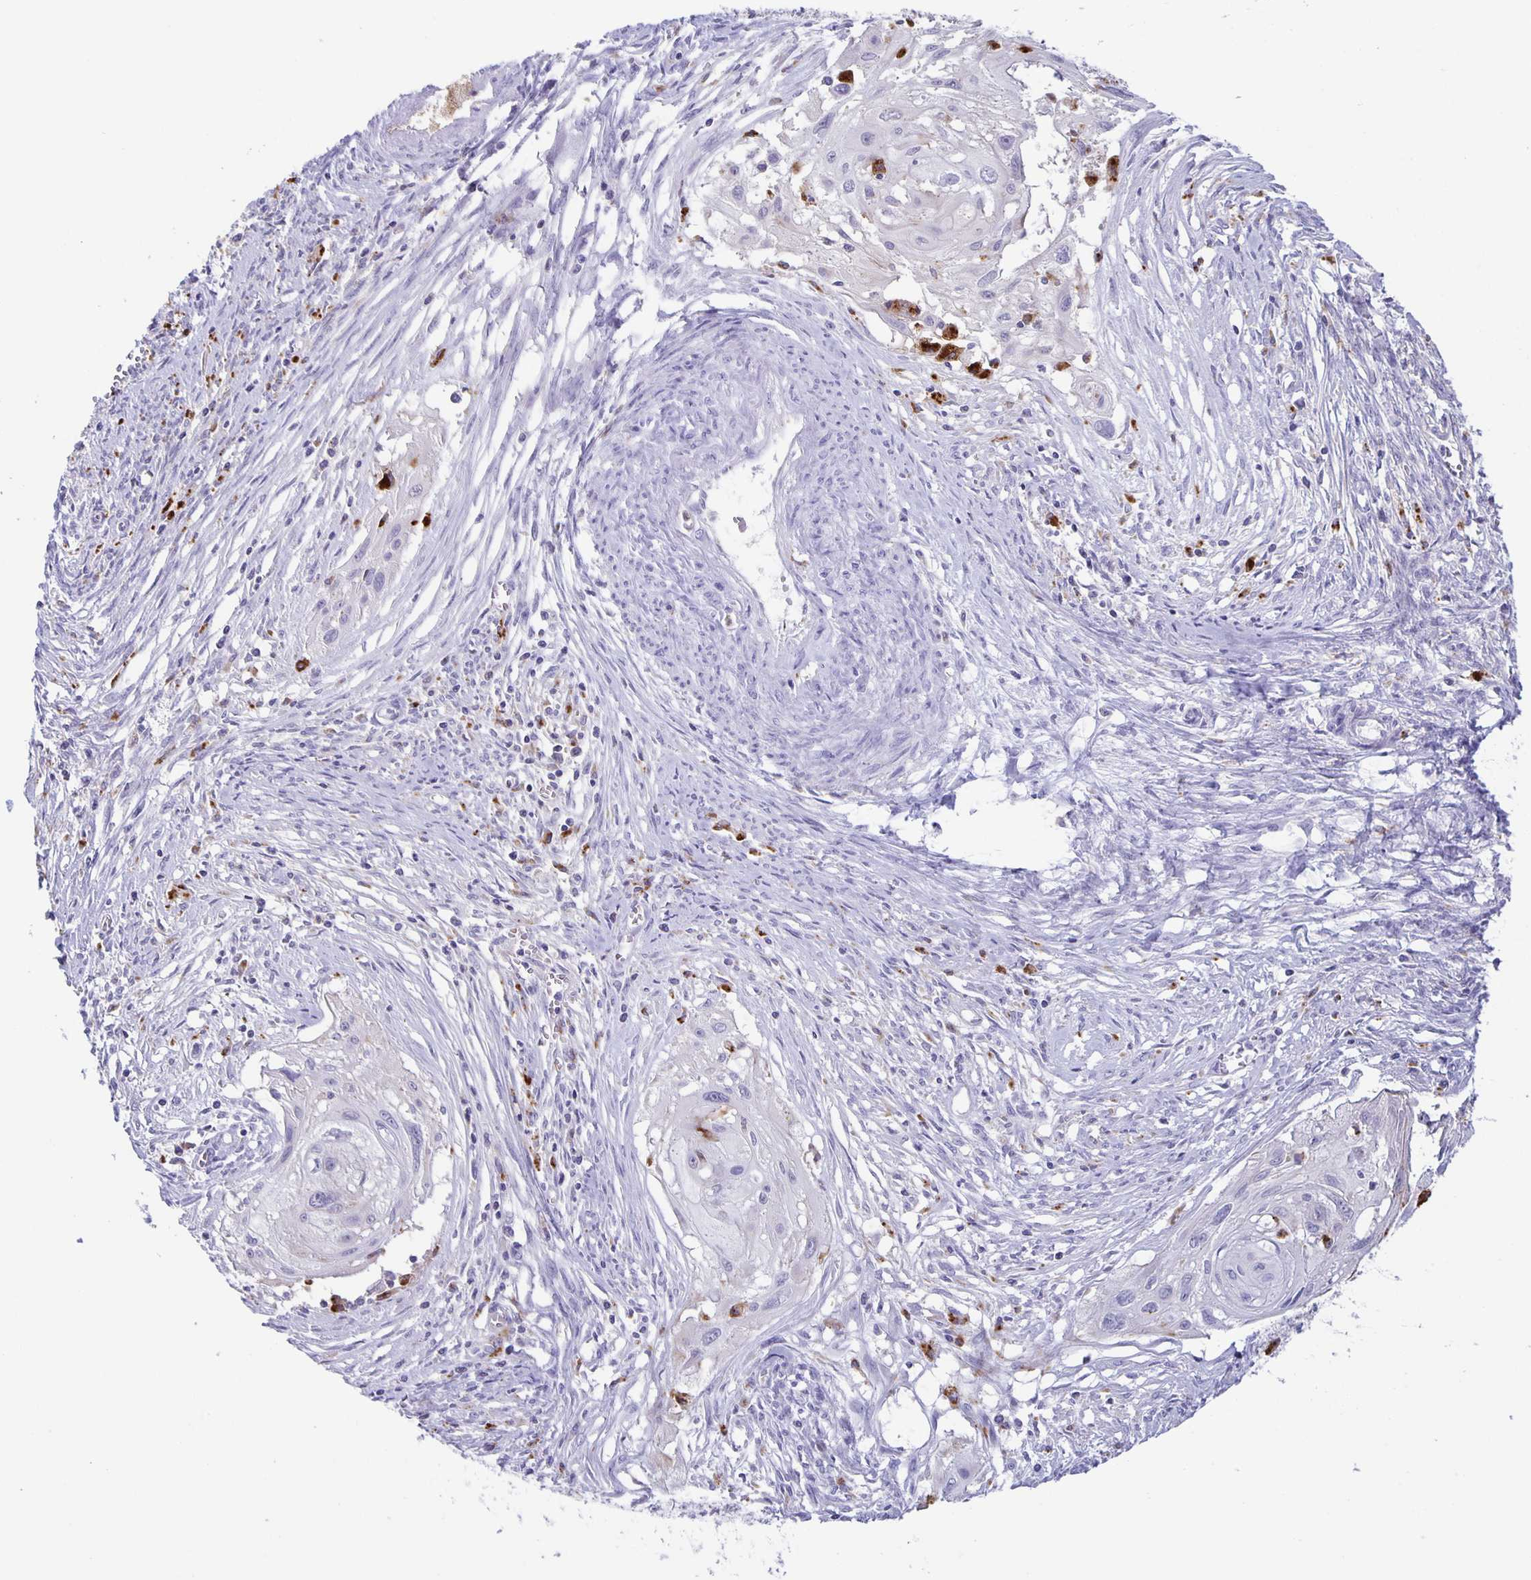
{"staining": {"intensity": "negative", "quantity": "none", "location": "none"}, "tissue": "cervical cancer", "cell_type": "Tumor cells", "image_type": "cancer", "snomed": [{"axis": "morphology", "description": "Squamous cell carcinoma, NOS"}, {"axis": "topography", "description": "Cervix"}], "caption": "Tumor cells show no significant positivity in squamous cell carcinoma (cervical).", "gene": "LIPA", "patient": {"sex": "female", "age": 49}}